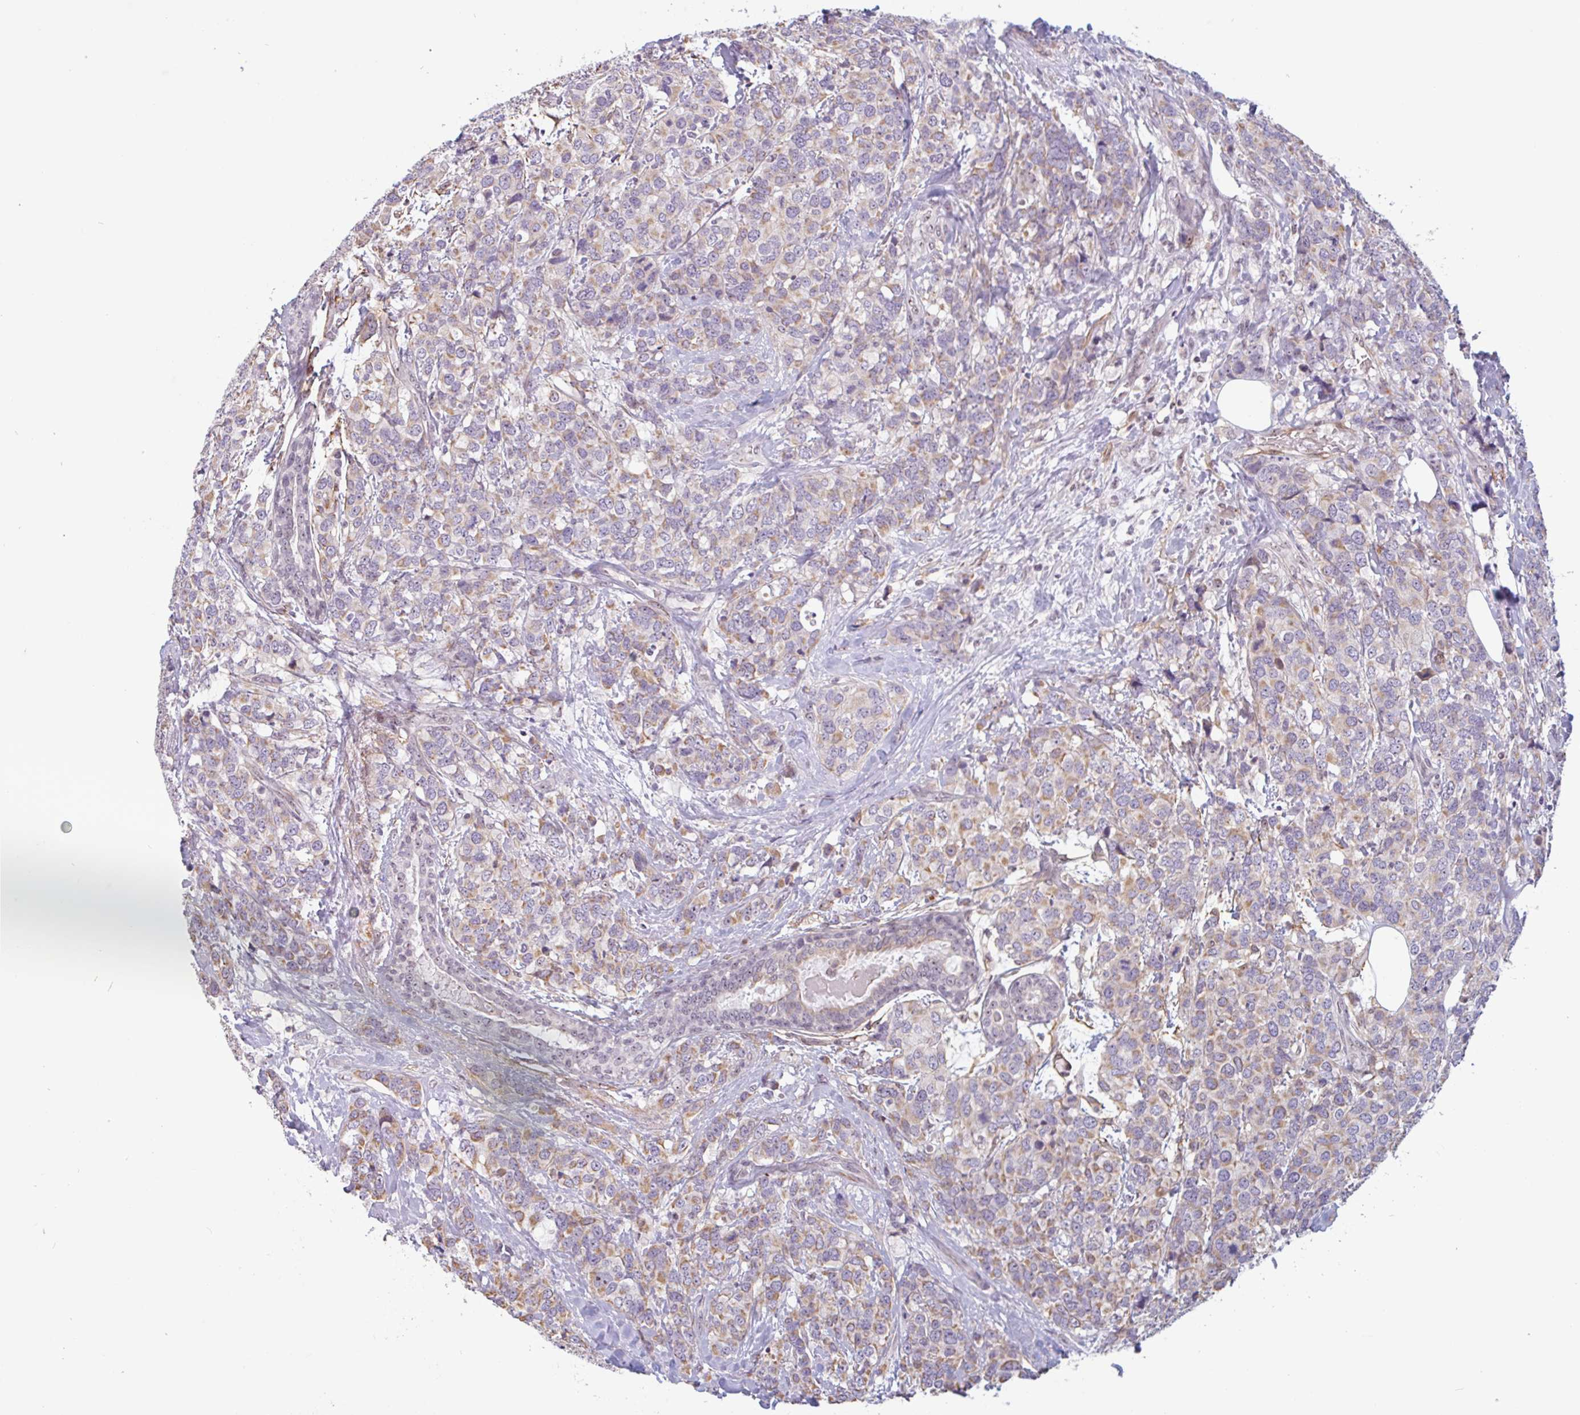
{"staining": {"intensity": "moderate", "quantity": "25%-75%", "location": "cytoplasmic/membranous"}, "tissue": "breast cancer", "cell_type": "Tumor cells", "image_type": "cancer", "snomed": [{"axis": "morphology", "description": "Lobular carcinoma"}, {"axis": "topography", "description": "Breast"}], "caption": "The histopathology image displays staining of lobular carcinoma (breast), revealing moderate cytoplasmic/membranous protein positivity (brown color) within tumor cells. Ihc stains the protein in brown and the nuclei are stained blue.", "gene": "TMEM119", "patient": {"sex": "female", "age": 59}}